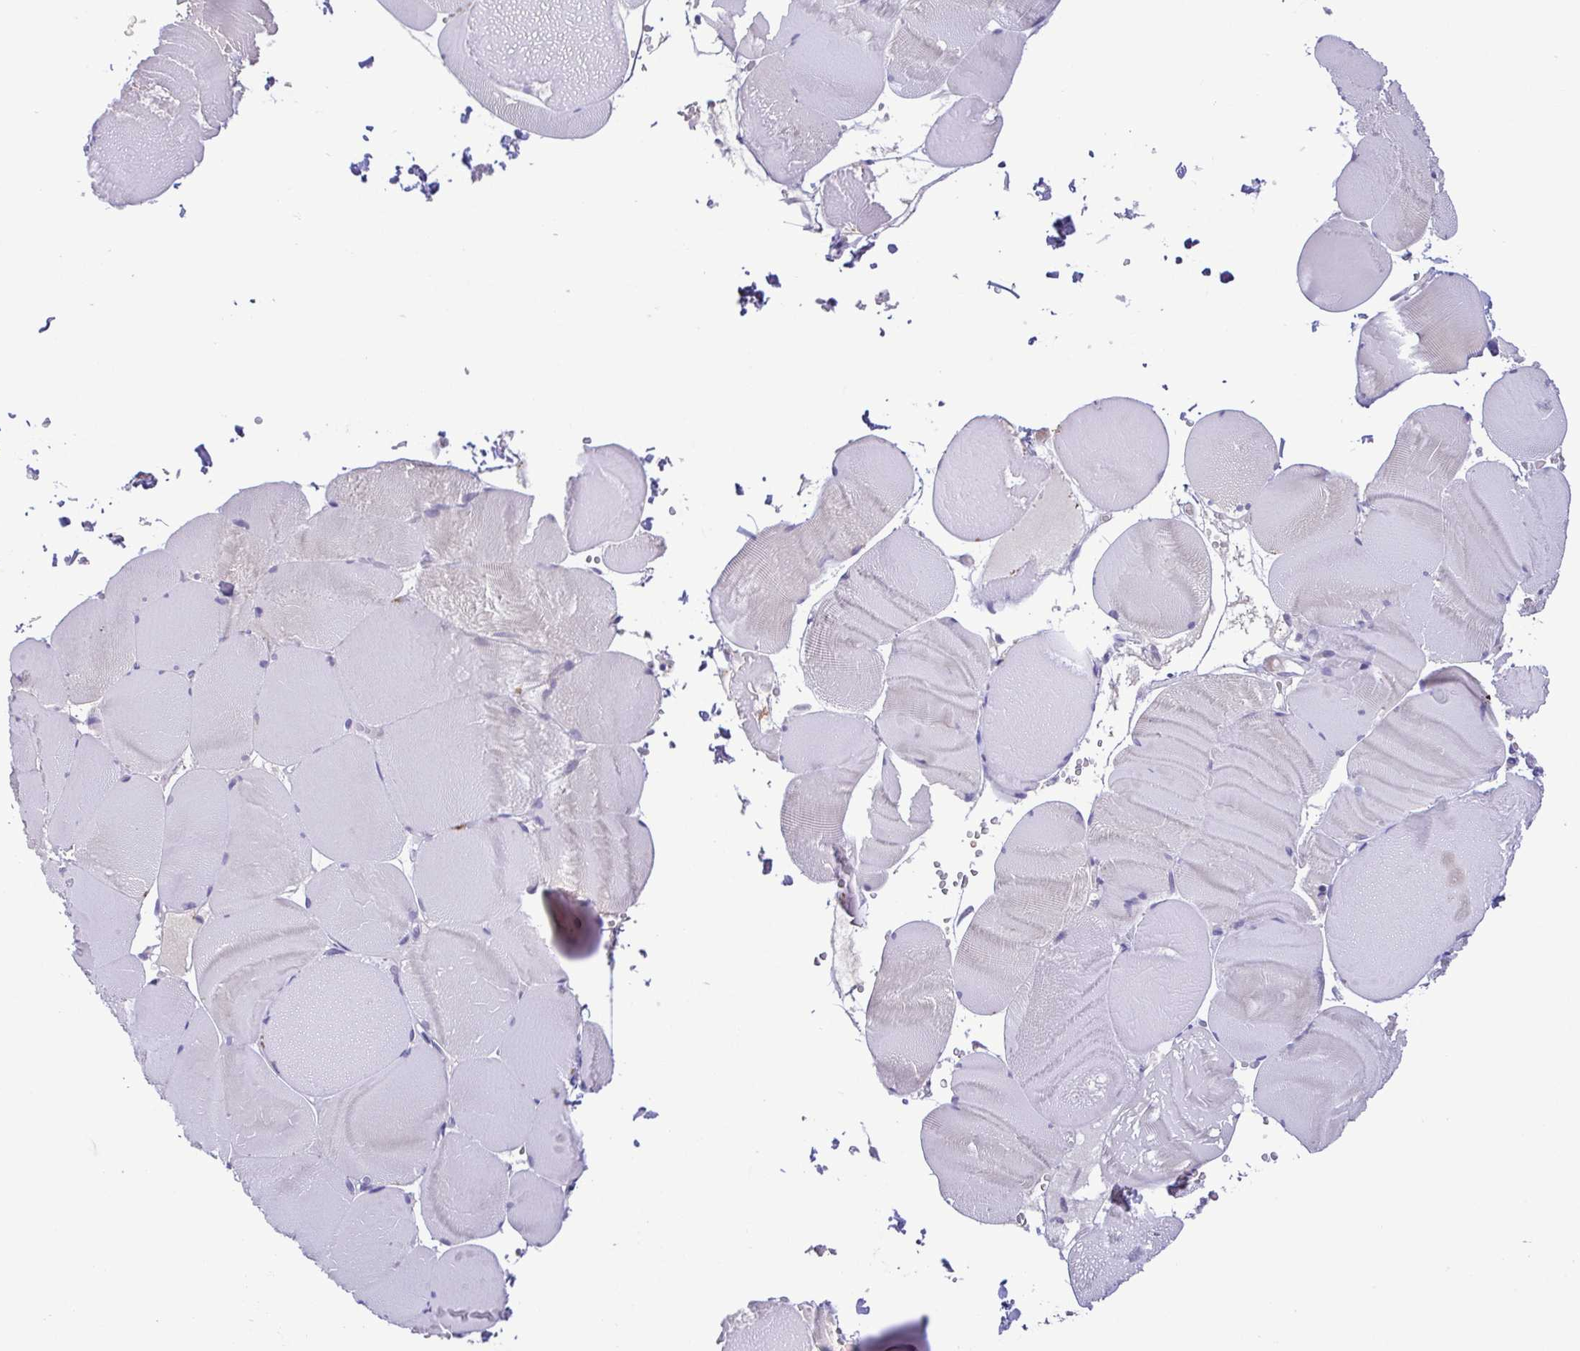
{"staining": {"intensity": "weak", "quantity": "<25%", "location": "cytoplasmic/membranous"}, "tissue": "skeletal muscle", "cell_type": "Myocytes", "image_type": "normal", "snomed": [{"axis": "morphology", "description": "Normal tissue, NOS"}, {"axis": "topography", "description": "Skeletal muscle"}, {"axis": "topography", "description": "Head-Neck"}], "caption": "This is an immunohistochemistry (IHC) histopathology image of unremarkable human skeletal muscle. There is no expression in myocytes.", "gene": "TIPIN", "patient": {"sex": "male", "age": 66}}